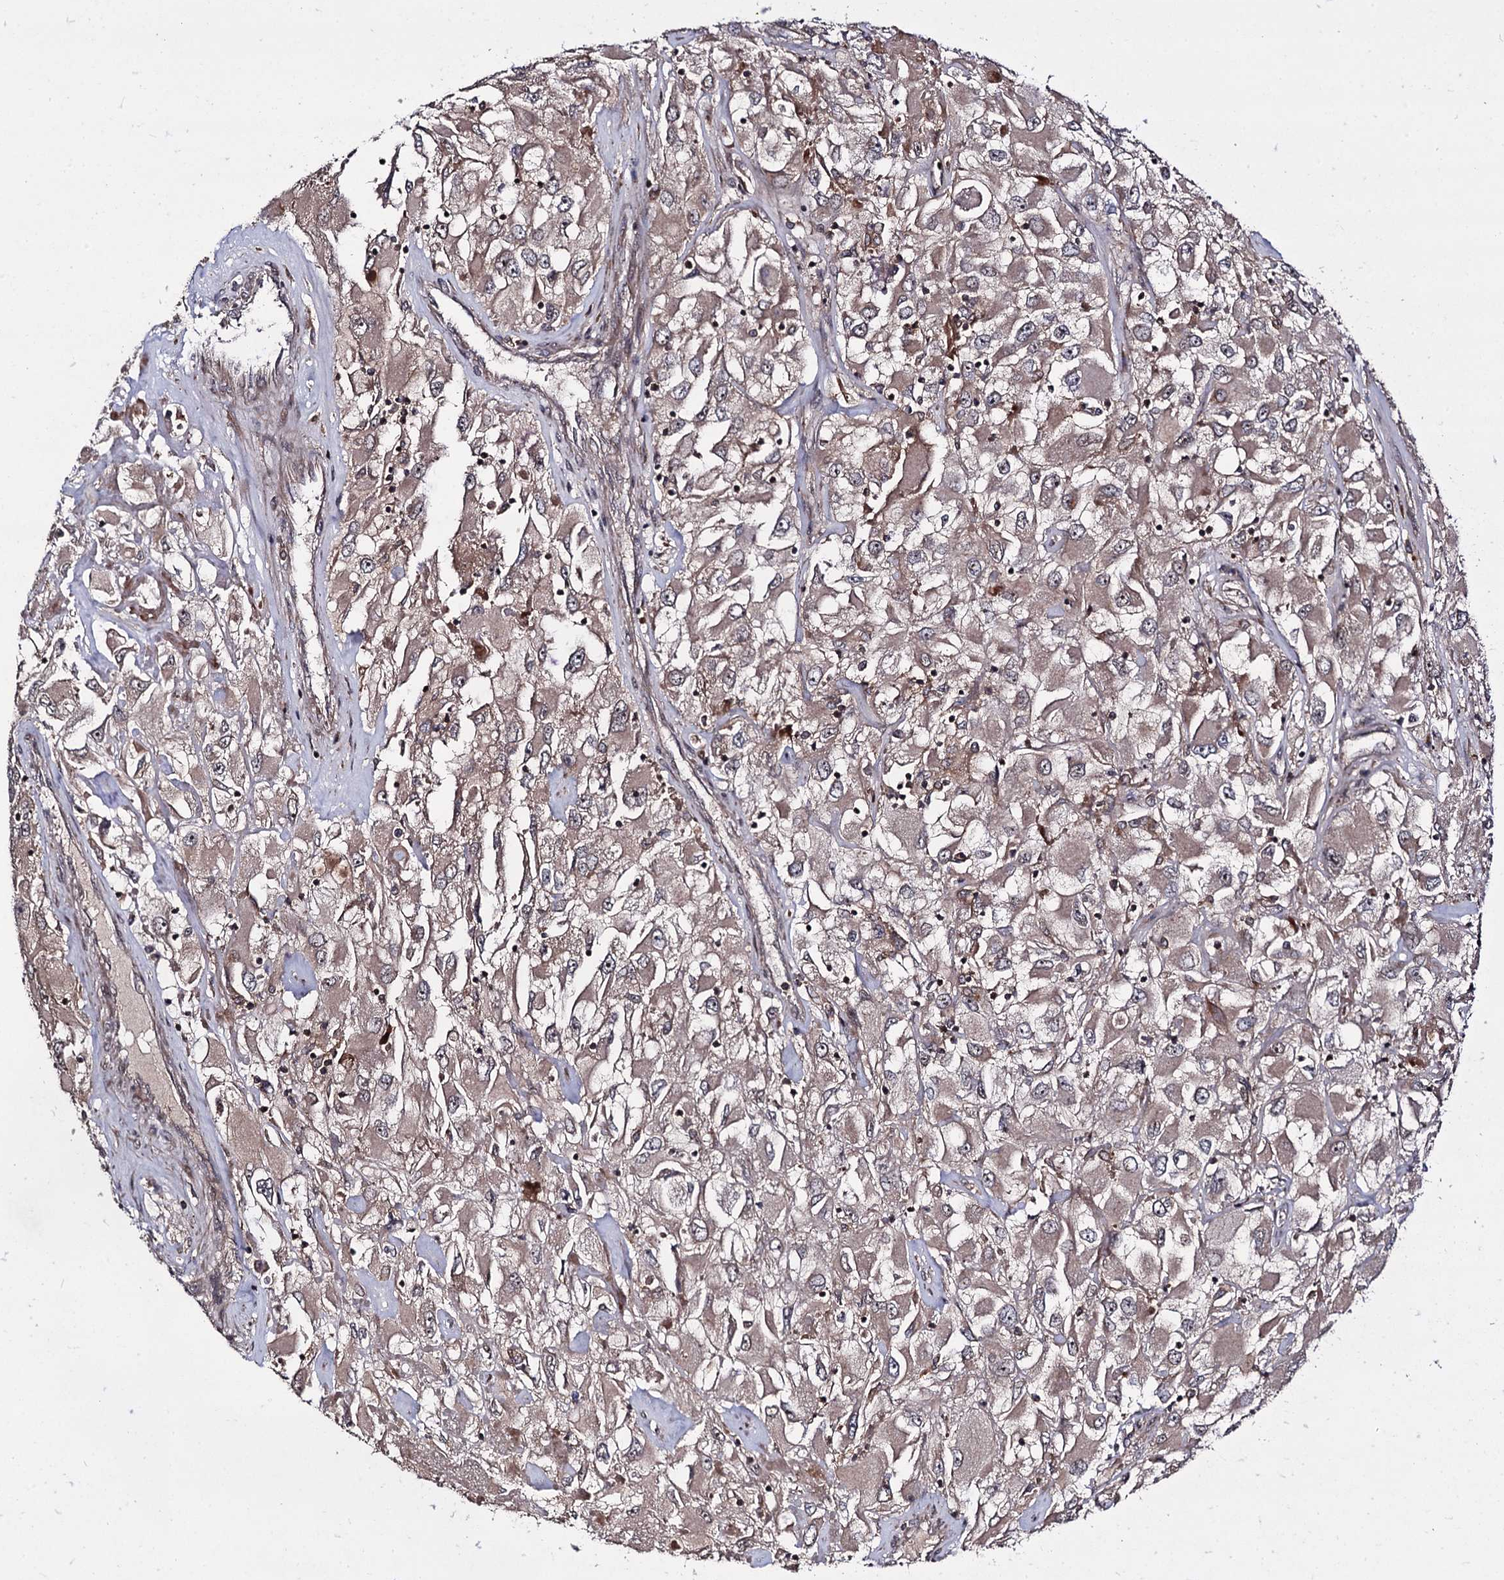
{"staining": {"intensity": "weak", "quantity": ">75%", "location": "cytoplasmic/membranous"}, "tissue": "renal cancer", "cell_type": "Tumor cells", "image_type": "cancer", "snomed": [{"axis": "morphology", "description": "Adenocarcinoma, NOS"}, {"axis": "topography", "description": "Kidney"}], "caption": "The micrograph demonstrates staining of adenocarcinoma (renal), revealing weak cytoplasmic/membranous protein staining (brown color) within tumor cells.", "gene": "KXD1", "patient": {"sex": "female", "age": 52}}